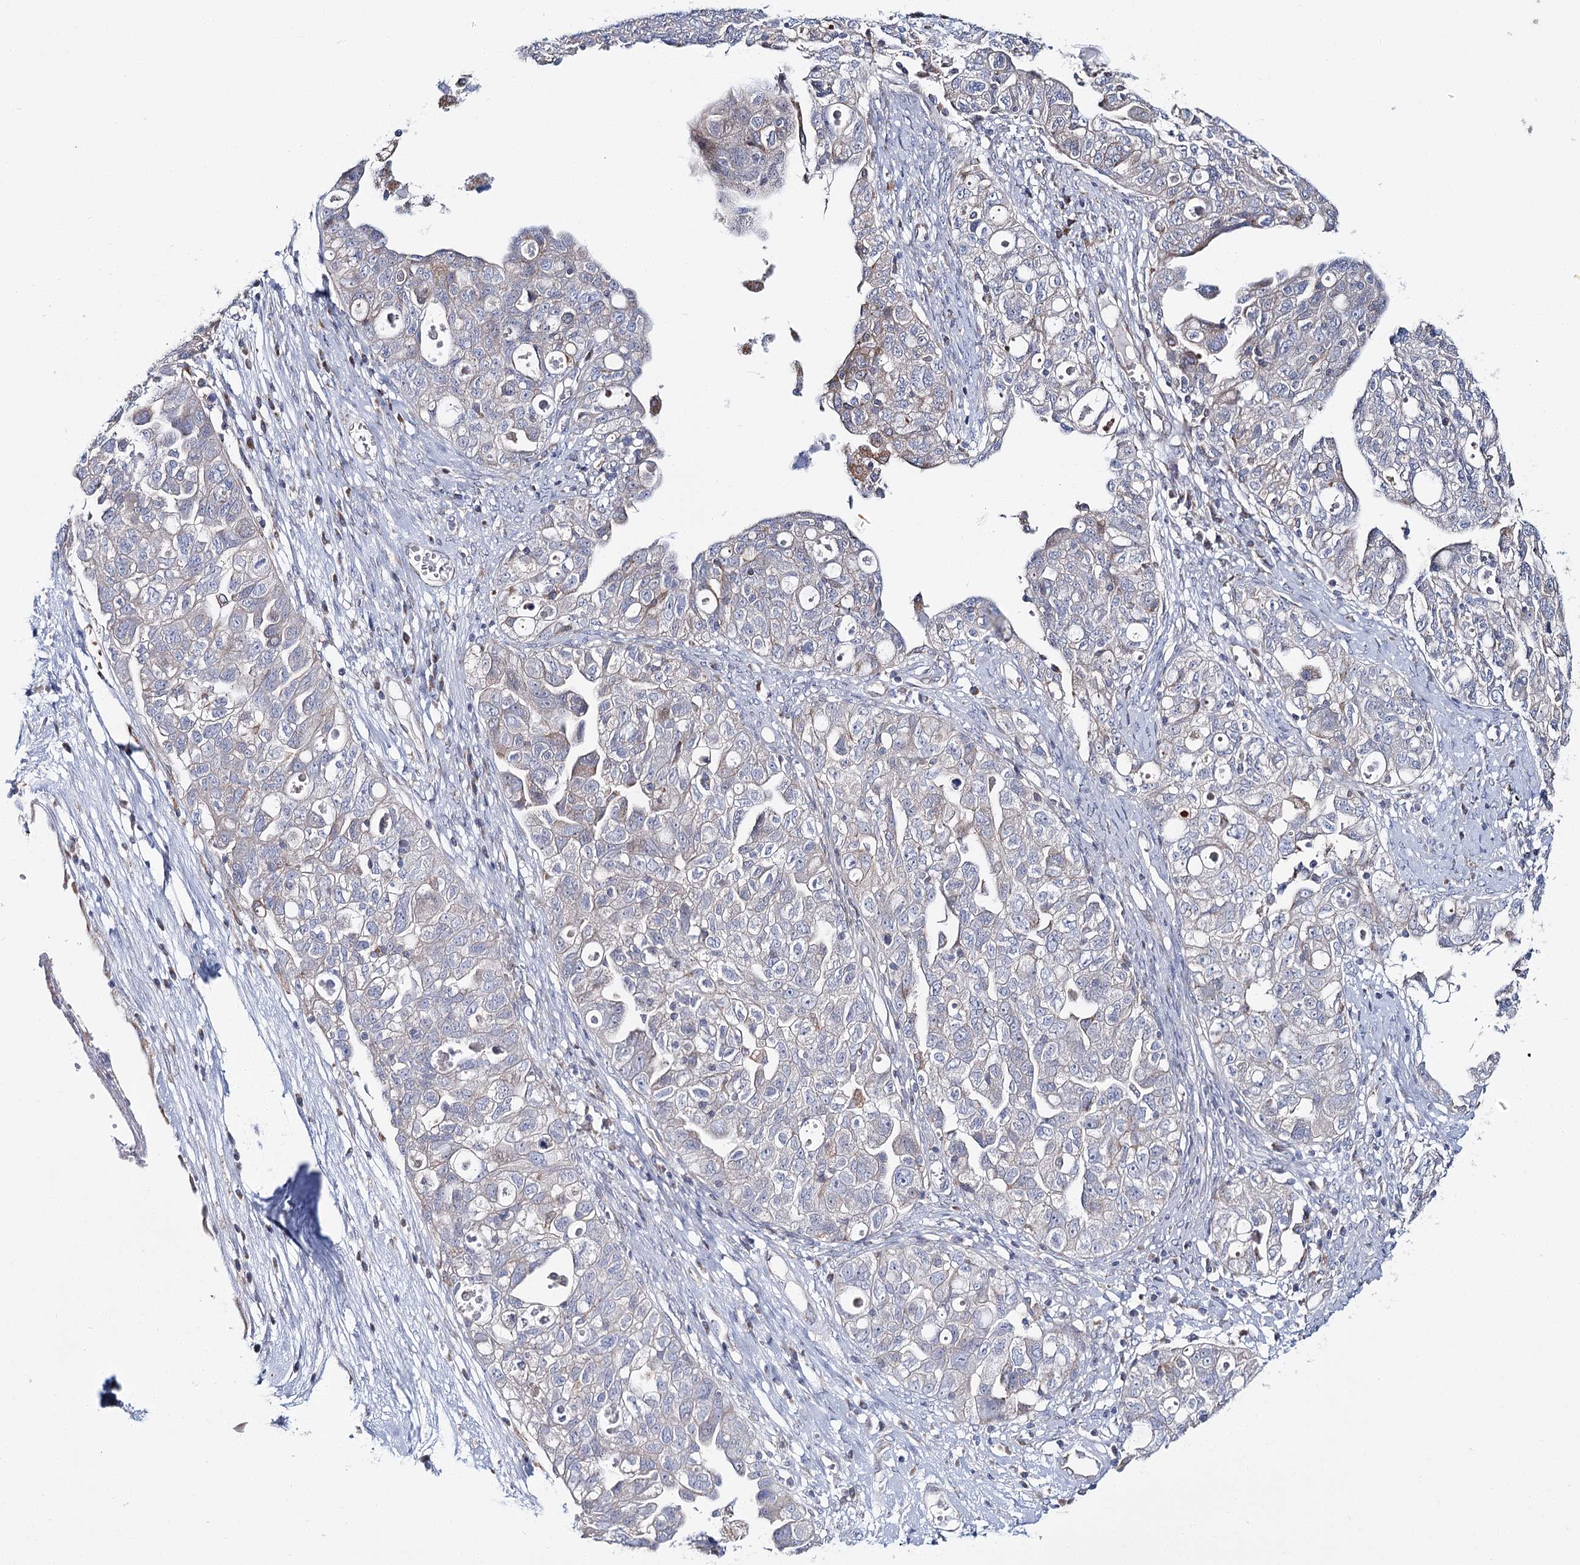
{"staining": {"intensity": "negative", "quantity": "none", "location": "none"}, "tissue": "ovarian cancer", "cell_type": "Tumor cells", "image_type": "cancer", "snomed": [{"axis": "morphology", "description": "Carcinoma, NOS"}, {"axis": "morphology", "description": "Cystadenocarcinoma, serous, NOS"}, {"axis": "topography", "description": "Ovary"}], "caption": "High power microscopy micrograph of an IHC micrograph of ovarian cancer (carcinoma), revealing no significant expression in tumor cells. The staining was performed using DAB to visualize the protein expression in brown, while the nuclei were stained in blue with hematoxylin (Magnification: 20x).", "gene": "CPLANE1", "patient": {"sex": "female", "age": 69}}